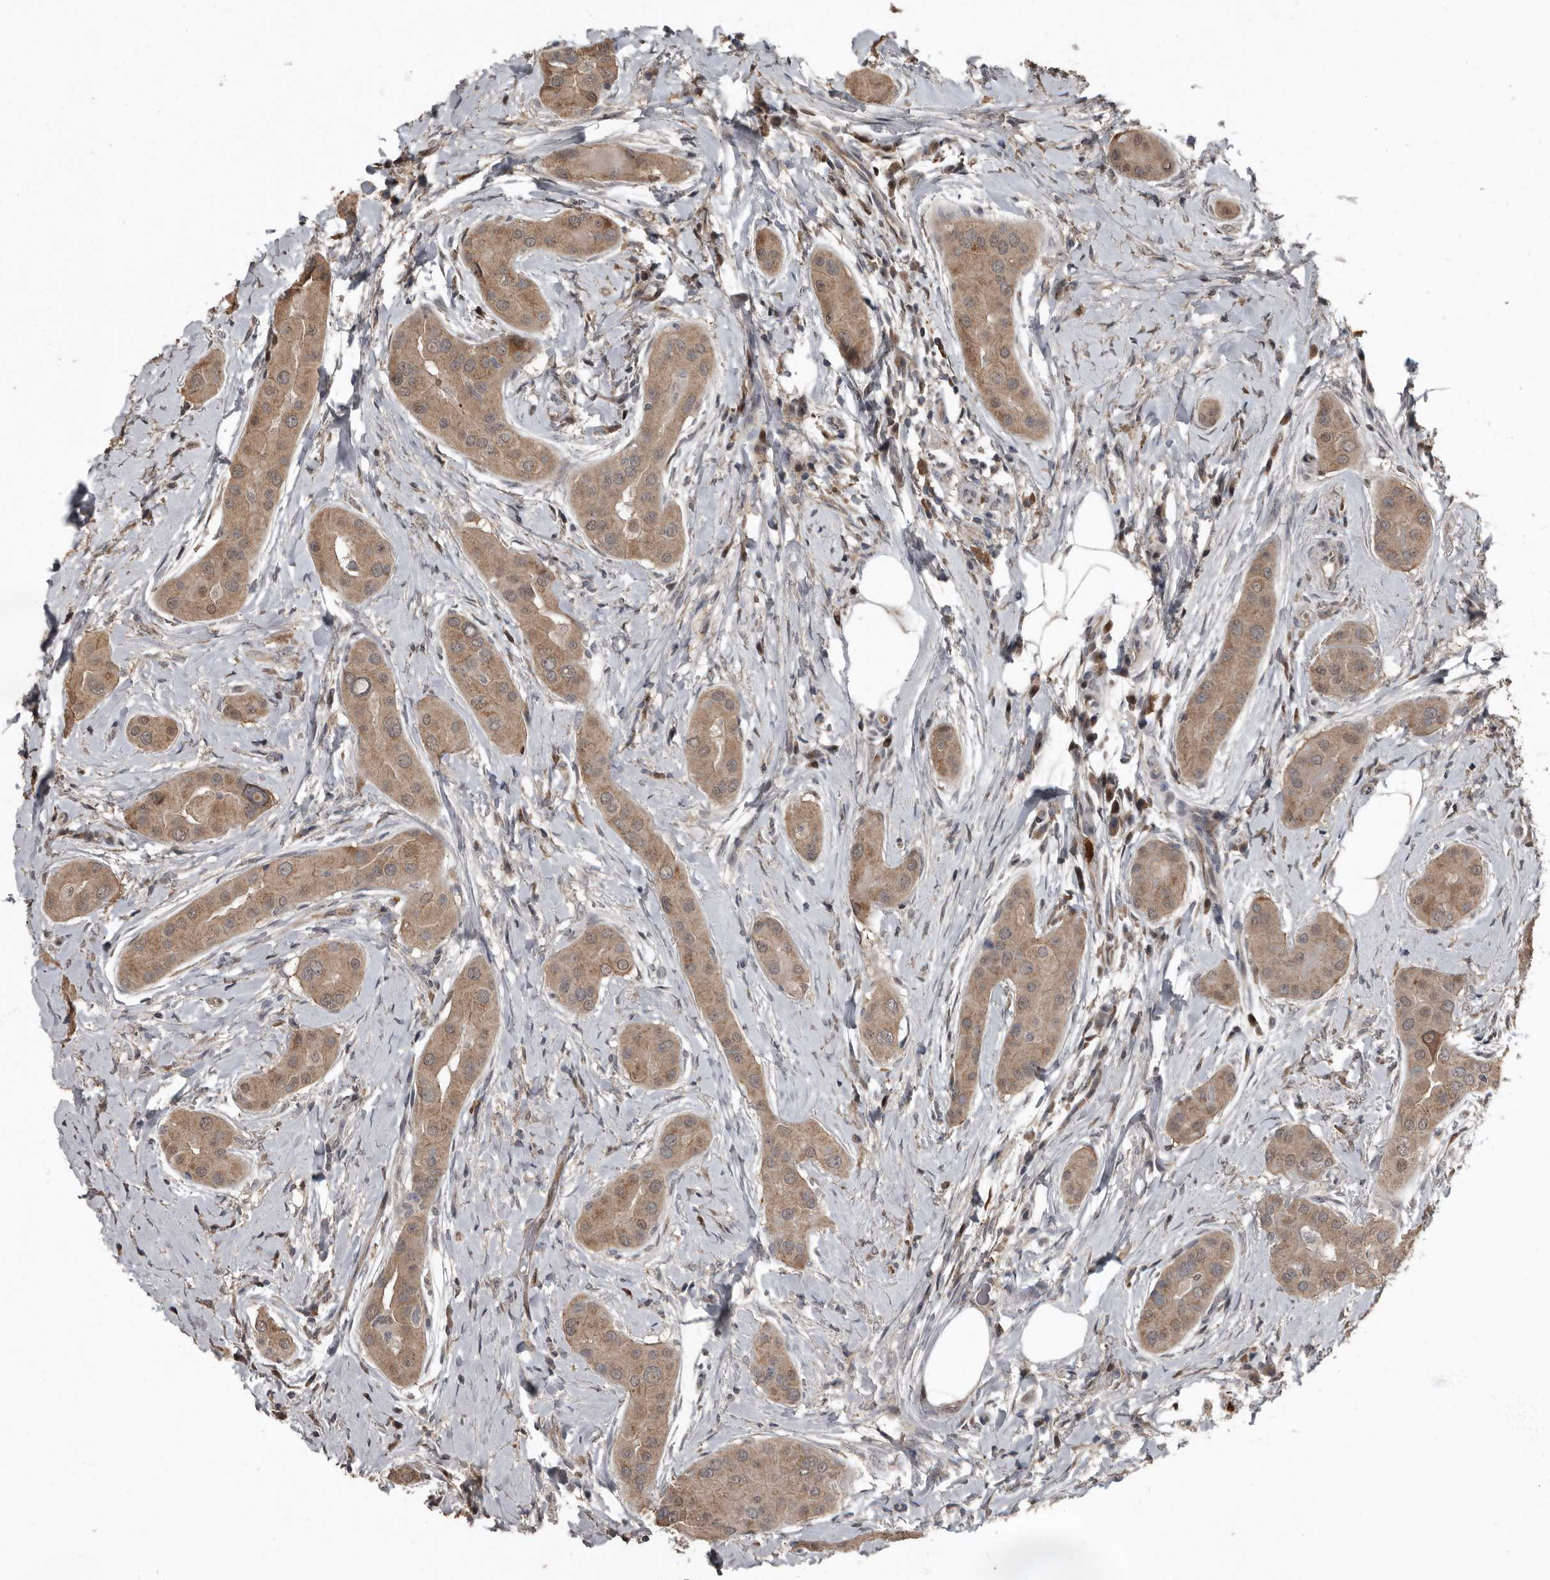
{"staining": {"intensity": "moderate", "quantity": ">75%", "location": "cytoplasmic/membranous"}, "tissue": "thyroid cancer", "cell_type": "Tumor cells", "image_type": "cancer", "snomed": [{"axis": "morphology", "description": "Papillary adenocarcinoma, NOS"}, {"axis": "topography", "description": "Thyroid gland"}], "caption": "Moderate cytoplasmic/membranous expression for a protein is identified in about >75% of tumor cells of thyroid cancer using immunohistochemistry (IHC).", "gene": "FSBP", "patient": {"sex": "male", "age": 33}}